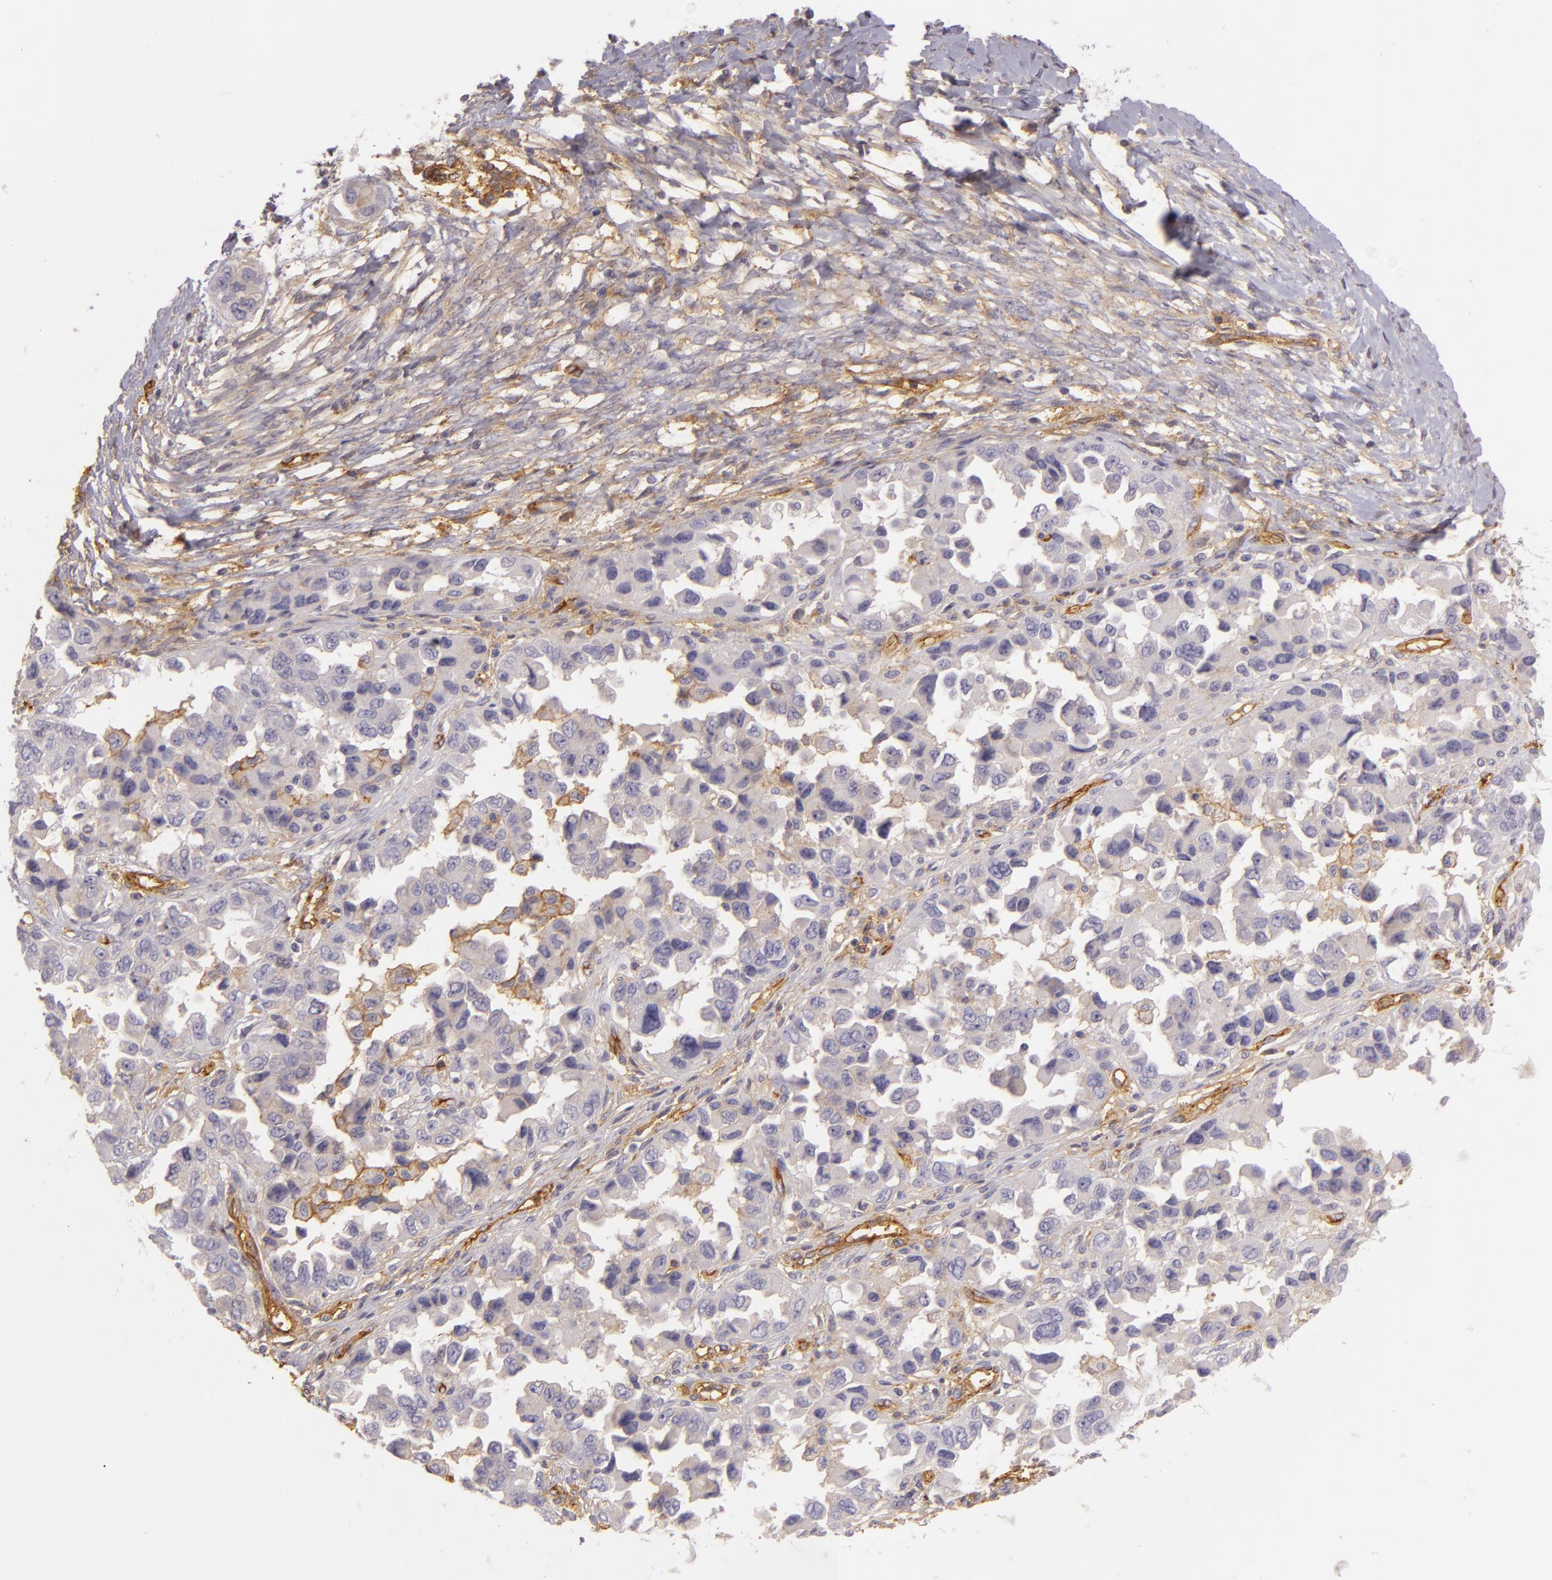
{"staining": {"intensity": "weak", "quantity": ">75%", "location": "cytoplasmic/membranous"}, "tissue": "ovarian cancer", "cell_type": "Tumor cells", "image_type": "cancer", "snomed": [{"axis": "morphology", "description": "Cystadenocarcinoma, serous, NOS"}, {"axis": "topography", "description": "Ovary"}], "caption": "This is a micrograph of IHC staining of serous cystadenocarcinoma (ovarian), which shows weak staining in the cytoplasmic/membranous of tumor cells.", "gene": "CD59", "patient": {"sex": "female", "age": 84}}